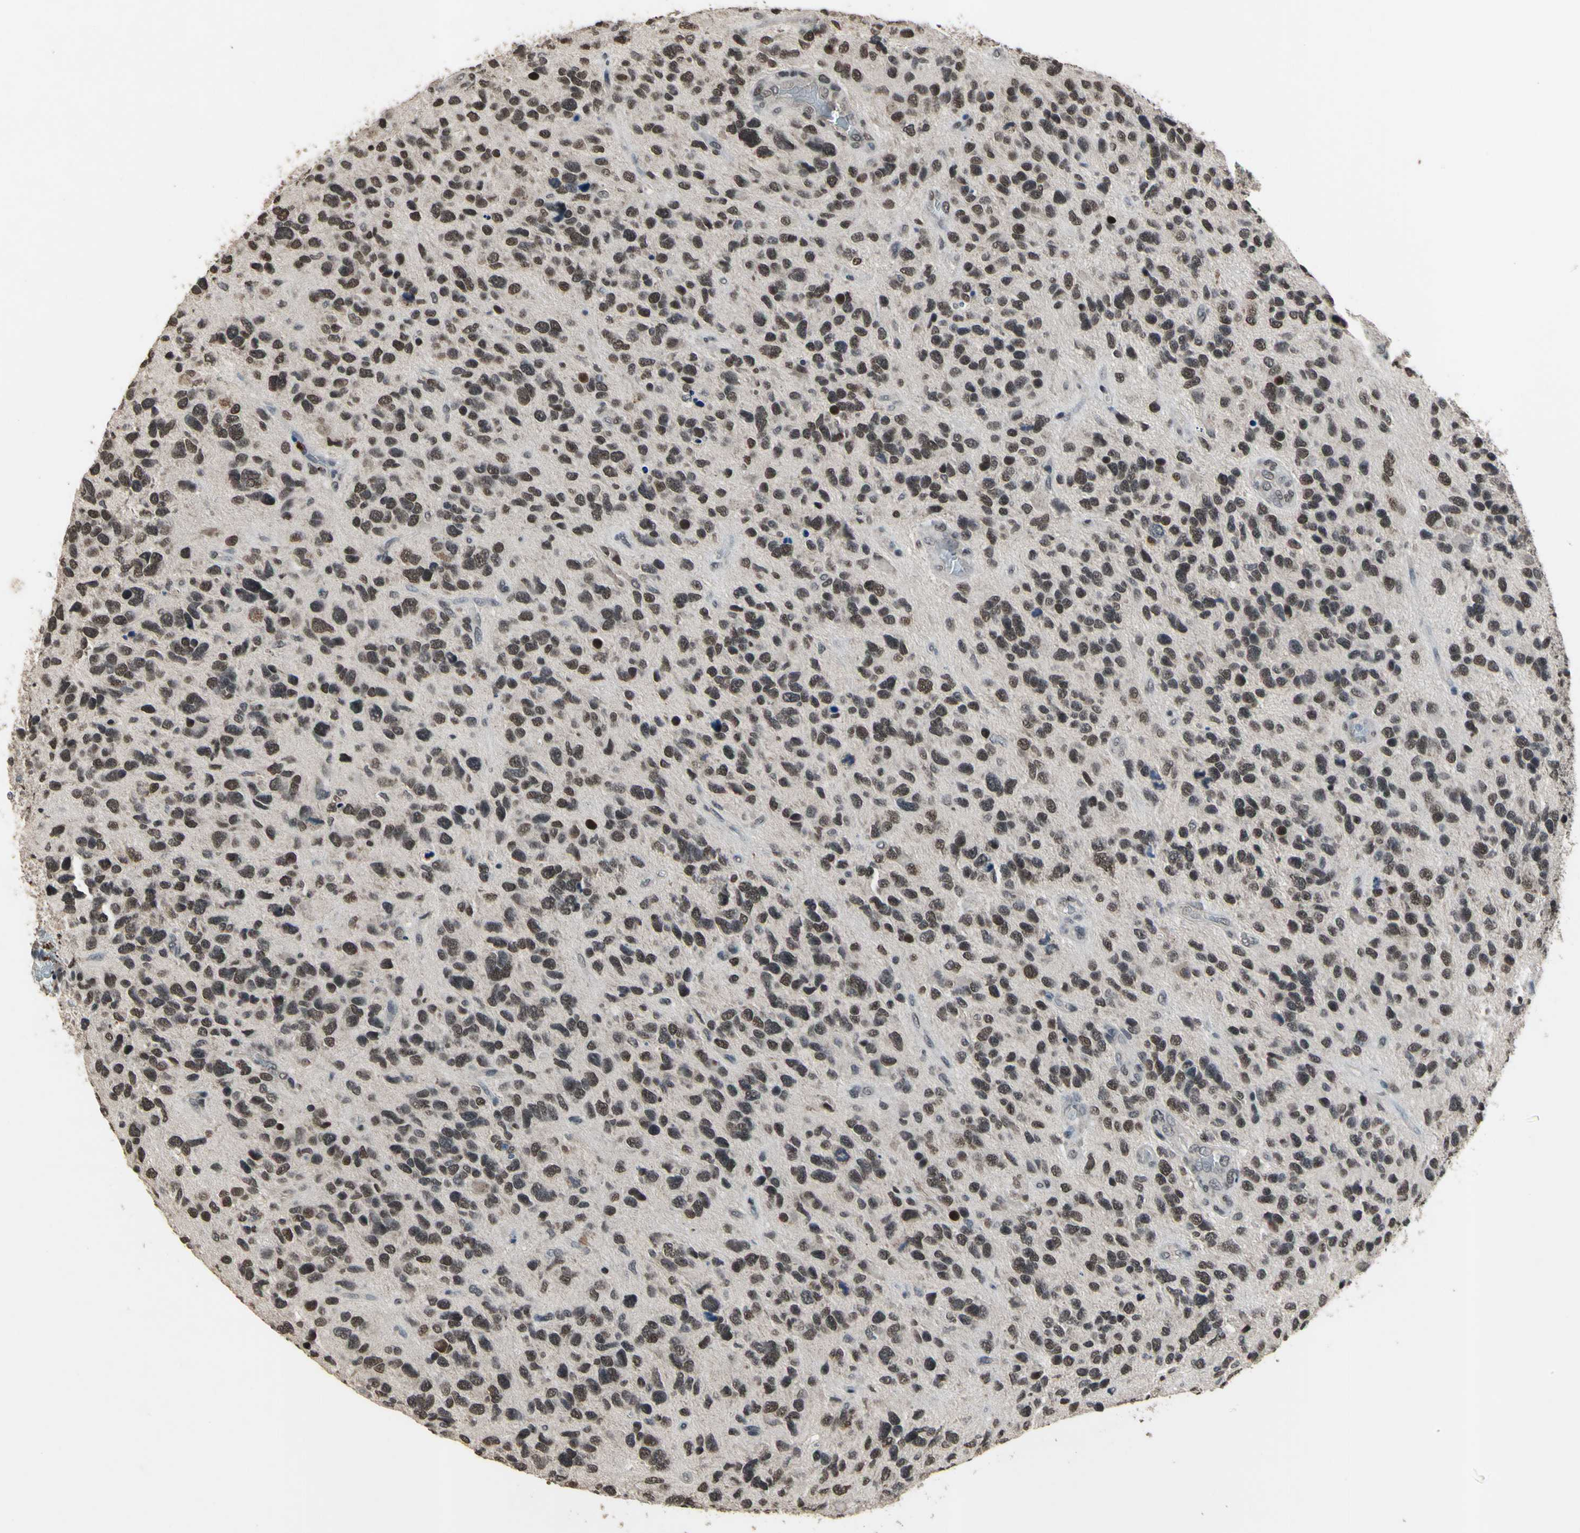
{"staining": {"intensity": "strong", "quantity": ">75%", "location": "nuclear"}, "tissue": "glioma", "cell_type": "Tumor cells", "image_type": "cancer", "snomed": [{"axis": "morphology", "description": "Glioma, malignant, High grade"}, {"axis": "topography", "description": "Brain"}], "caption": "The image exhibits a brown stain indicating the presence of a protein in the nuclear of tumor cells in high-grade glioma (malignant). (Brightfield microscopy of DAB IHC at high magnification).", "gene": "ZNF174", "patient": {"sex": "female", "age": 58}}